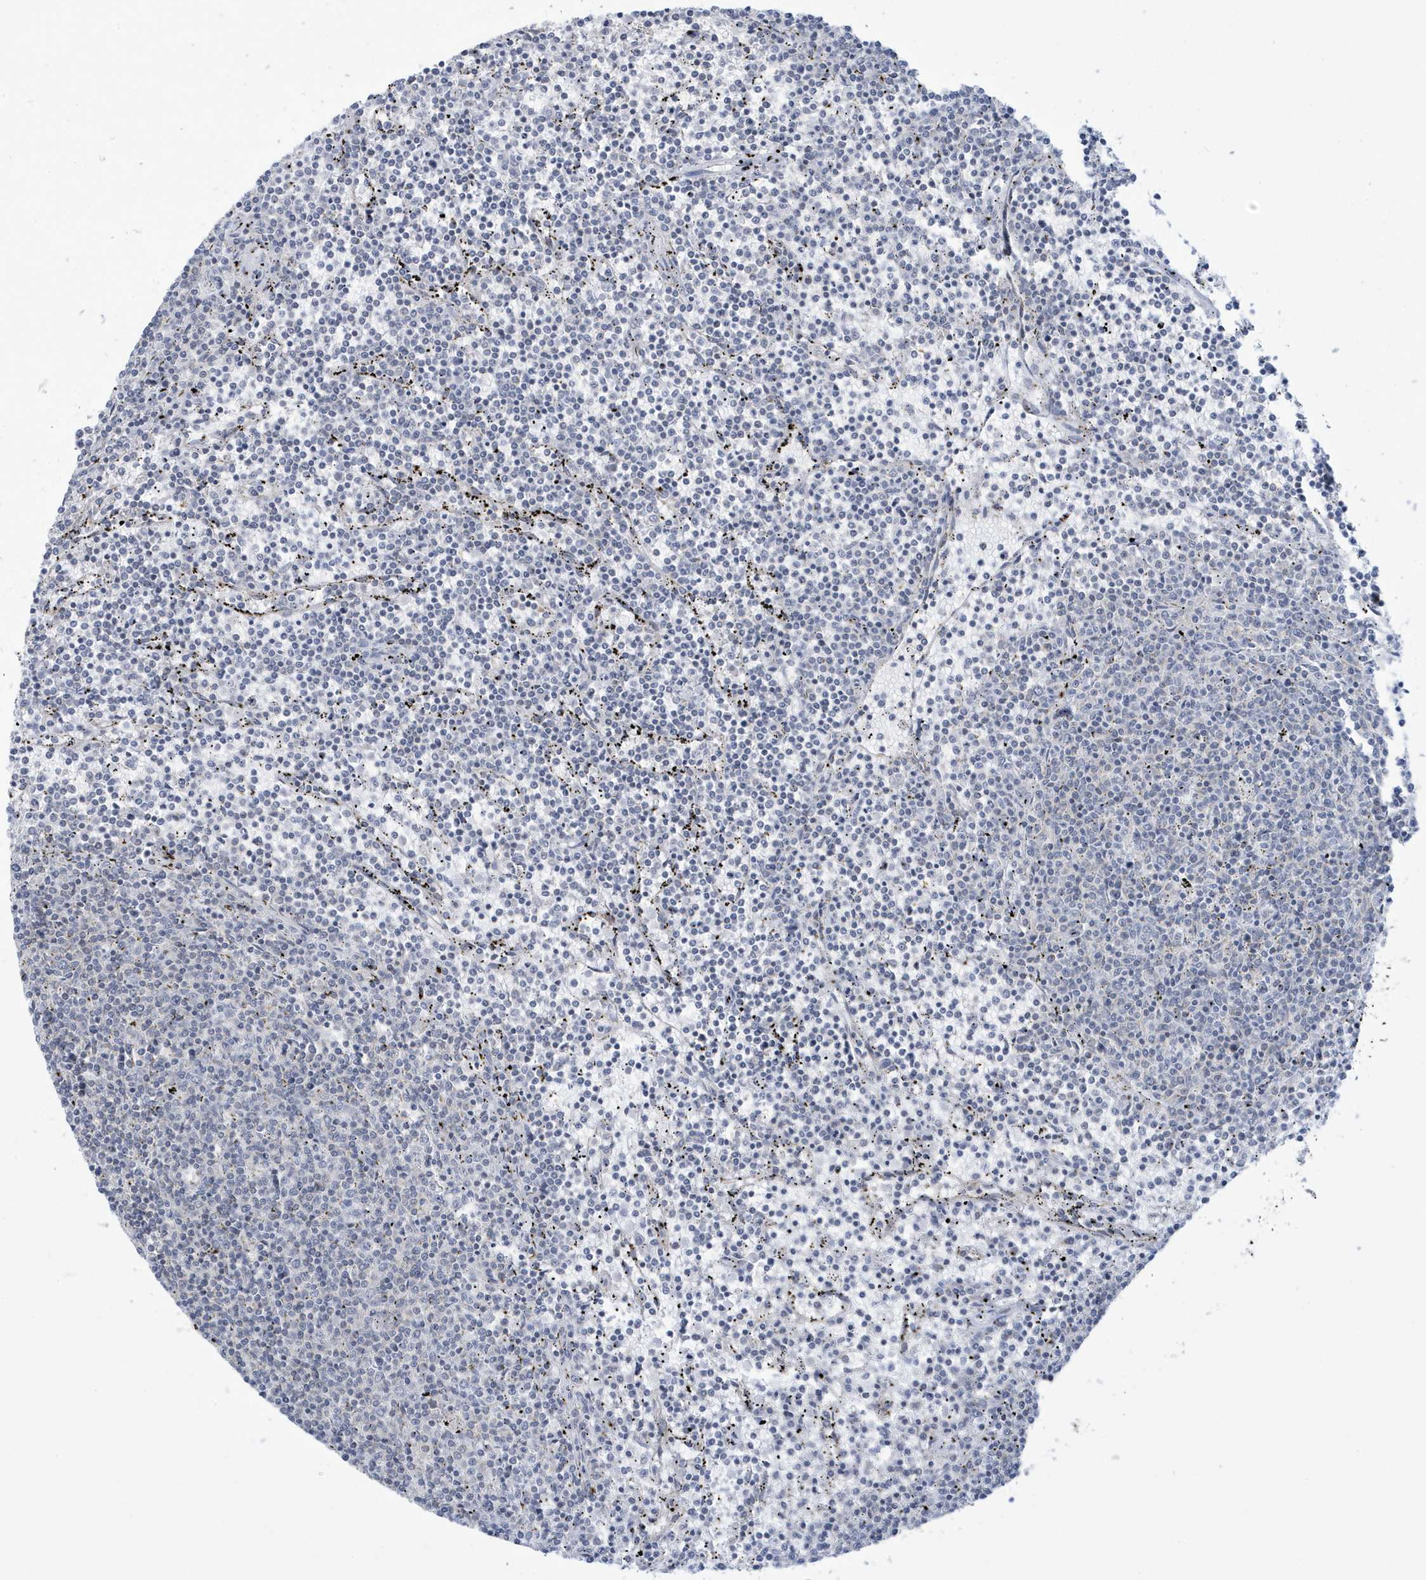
{"staining": {"intensity": "negative", "quantity": "none", "location": "none"}, "tissue": "lymphoma", "cell_type": "Tumor cells", "image_type": "cancer", "snomed": [{"axis": "morphology", "description": "Malignant lymphoma, non-Hodgkin's type, Low grade"}, {"axis": "topography", "description": "Spleen"}], "caption": "An immunohistochemistry micrograph of lymphoma is shown. There is no staining in tumor cells of lymphoma.", "gene": "SLAMF9", "patient": {"sex": "female", "age": 50}}